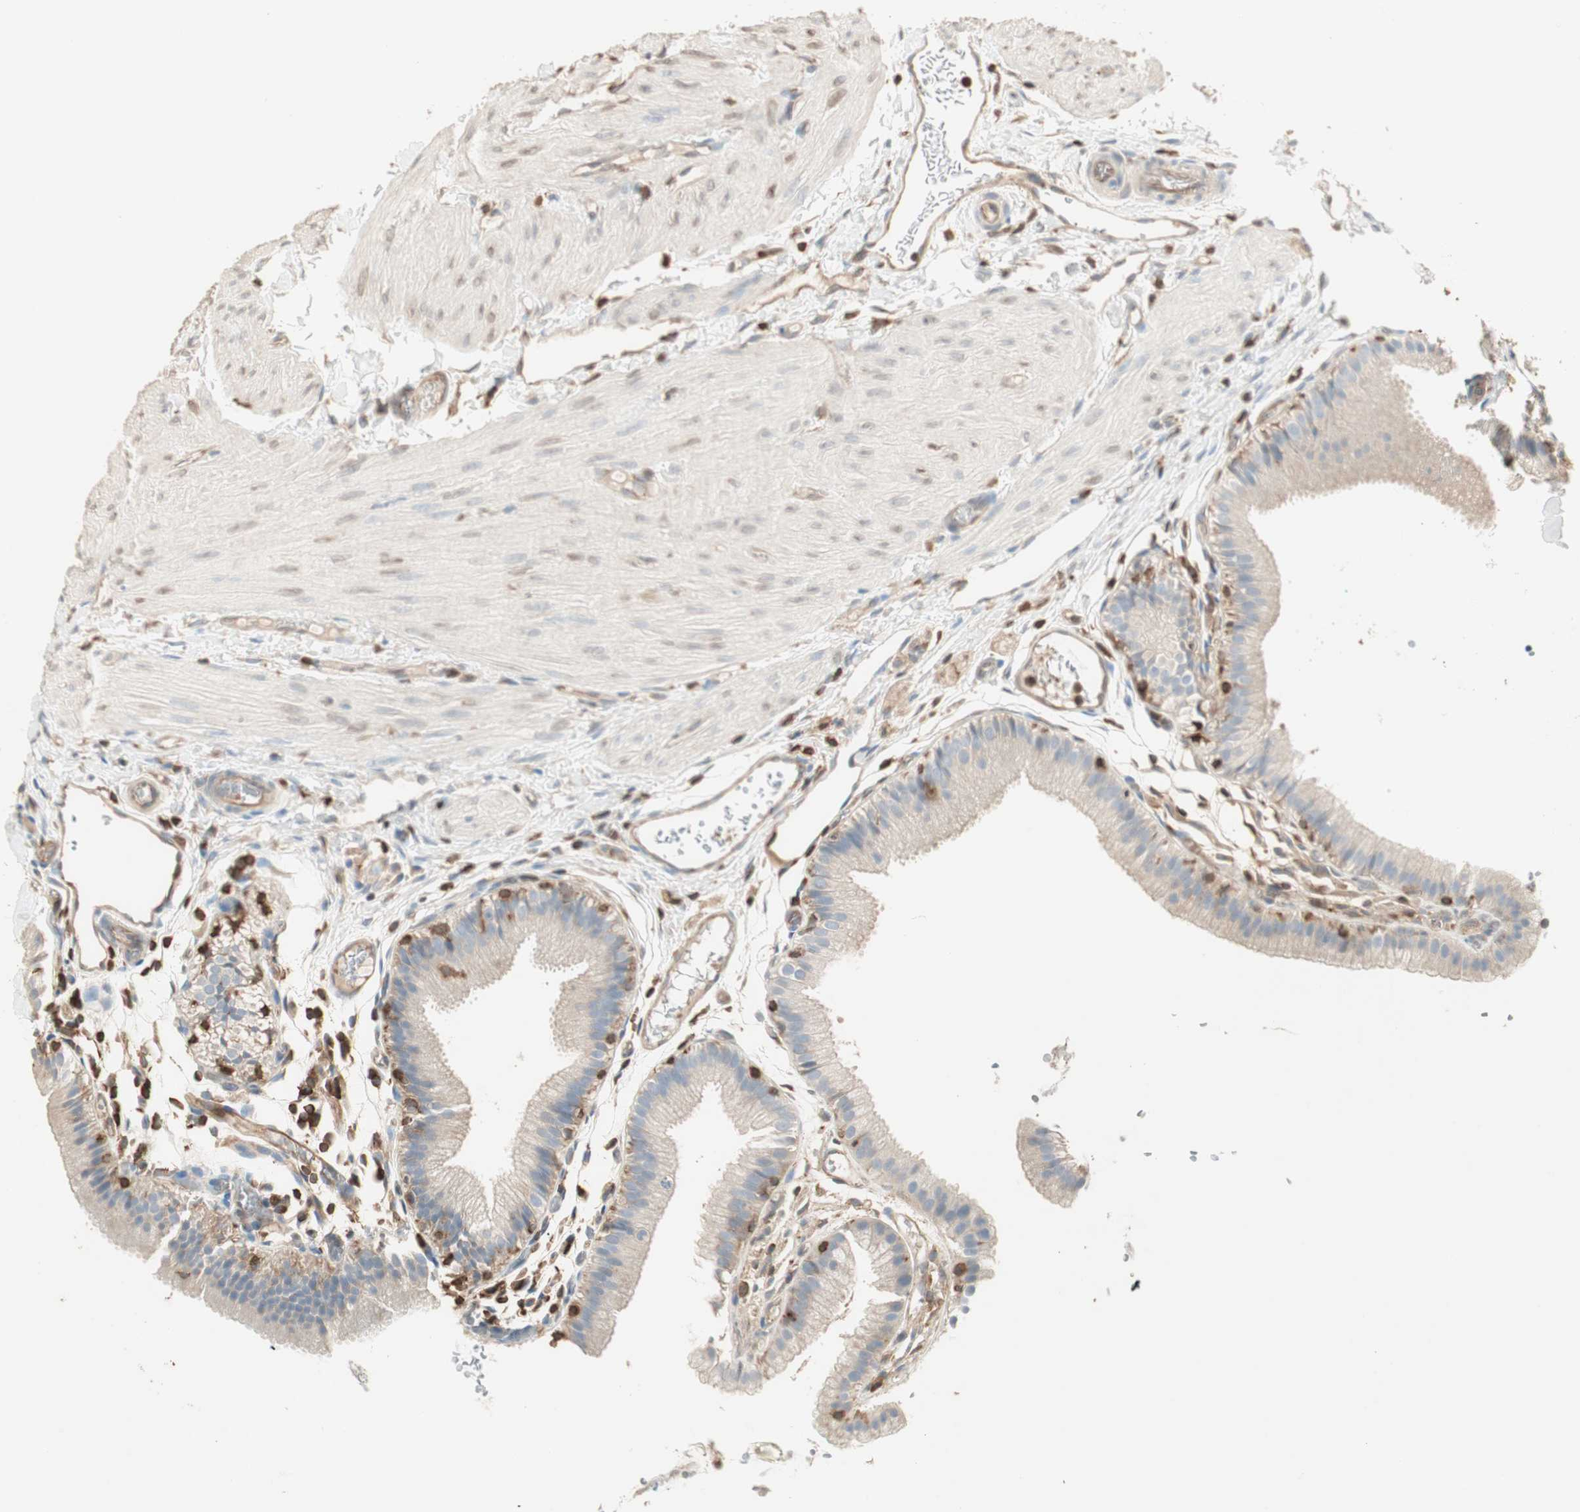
{"staining": {"intensity": "negative", "quantity": "none", "location": "none"}, "tissue": "gallbladder", "cell_type": "Glandular cells", "image_type": "normal", "snomed": [{"axis": "morphology", "description": "Normal tissue, NOS"}, {"axis": "topography", "description": "Gallbladder"}], "caption": "A high-resolution micrograph shows immunohistochemistry staining of unremarkable gallbladder, which reveals no significant staining in glandular cells.", "gene": "CRLF3", "patient": {"sex": "female", "age": 26}}